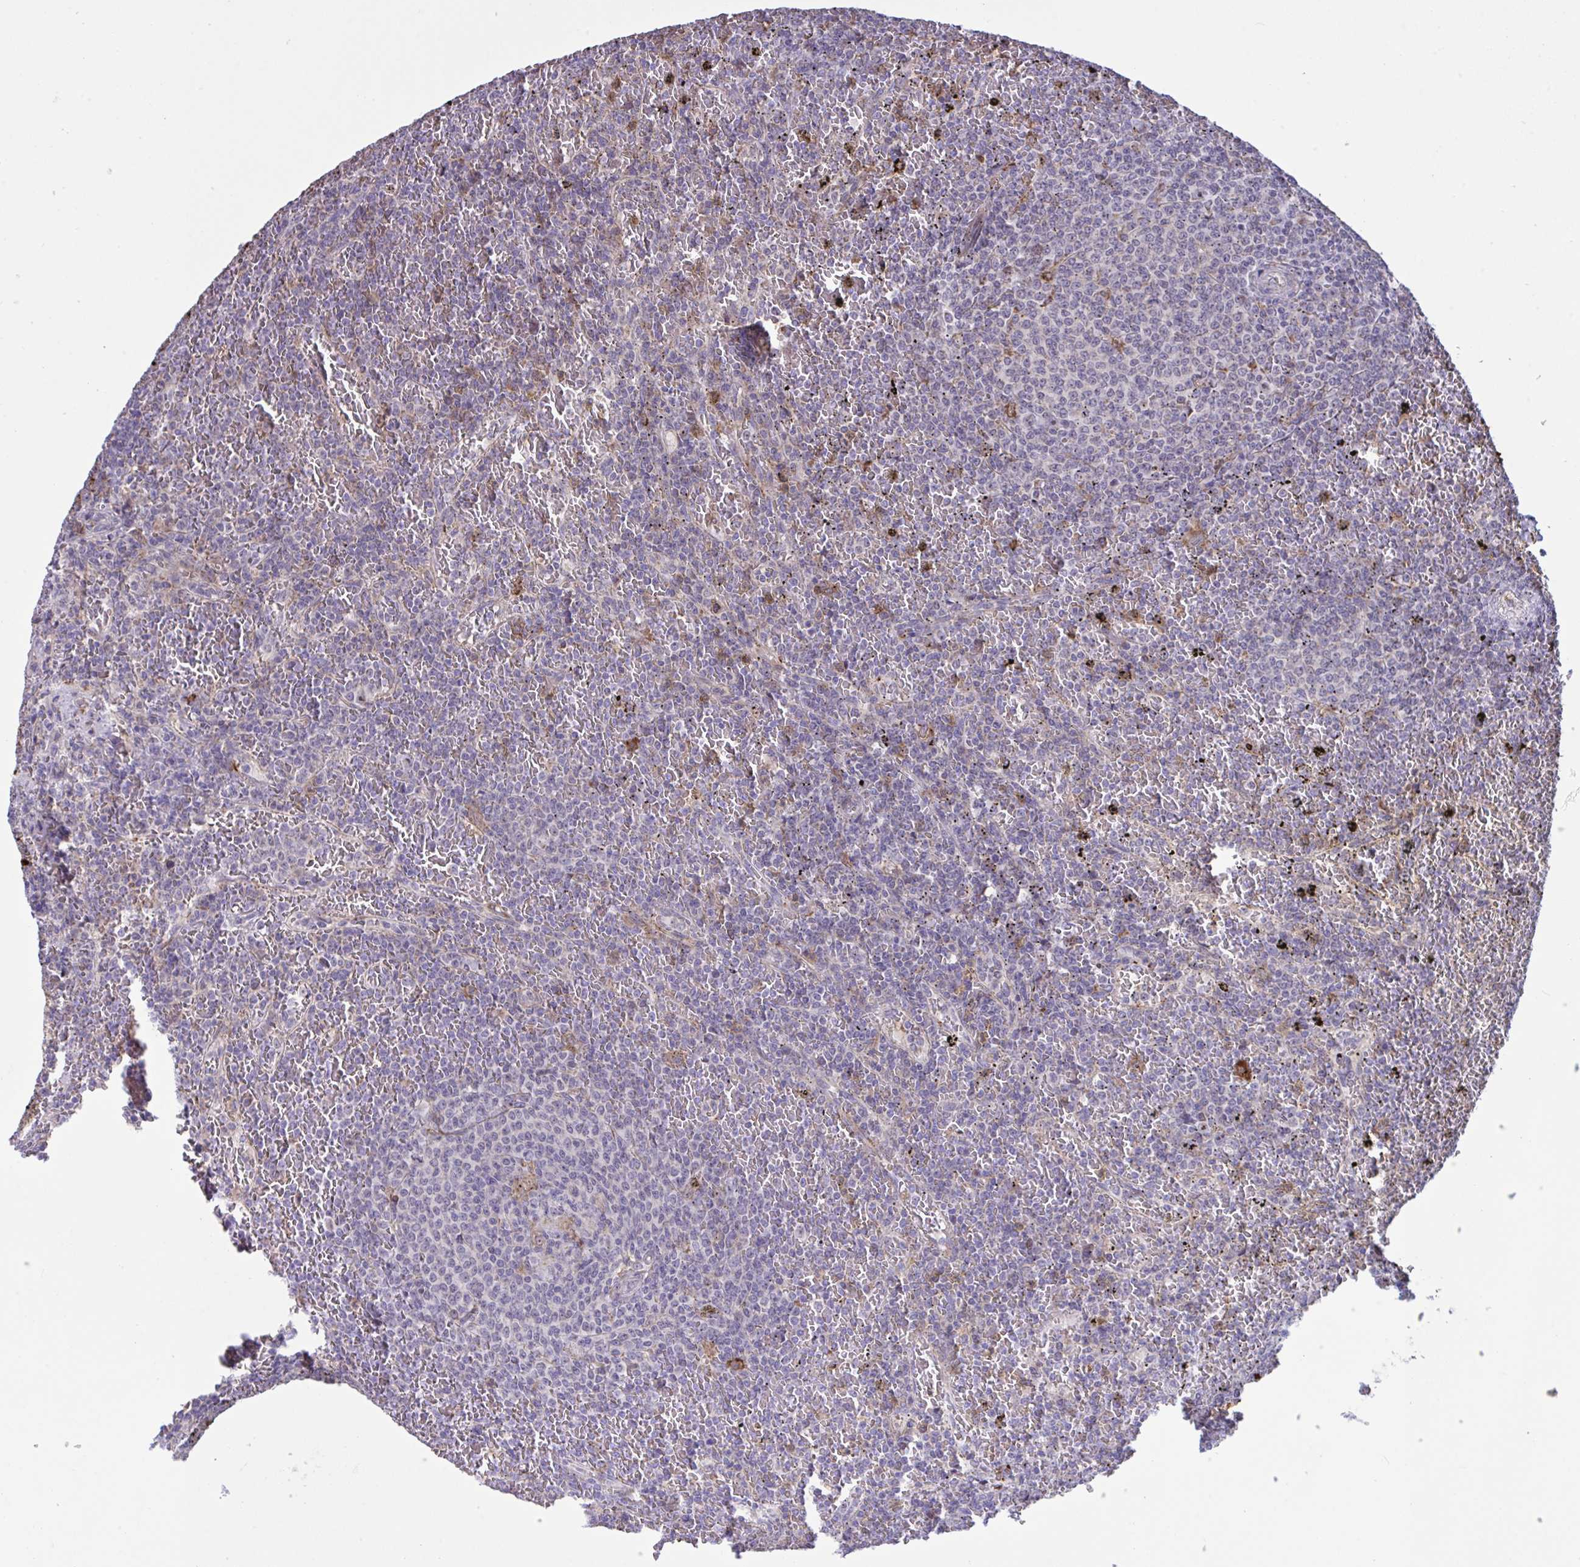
{"staining": {"intensity": "negative", "quantity": "none", "location": "none"}, "tissue": "lymphoma", "cell_type": "Tumor cells", "image_type": "cancer", "snomed": [{"axis": "morphology", "description": "Malignant lymphoma, non-Hodgkin's type, Low grade"}, {"axis": "topography", "description": "Spleen"}], "caption": "Protein analysis of lymphoma demonstrates no significant positivity in tumor cells. (Brightfield microscopy of DAB (3,3'-diaminobenzidine) immunohistochemistry at high magnification).", "gene": "CD101", "patient": {"sex": "female", "age": 77}}